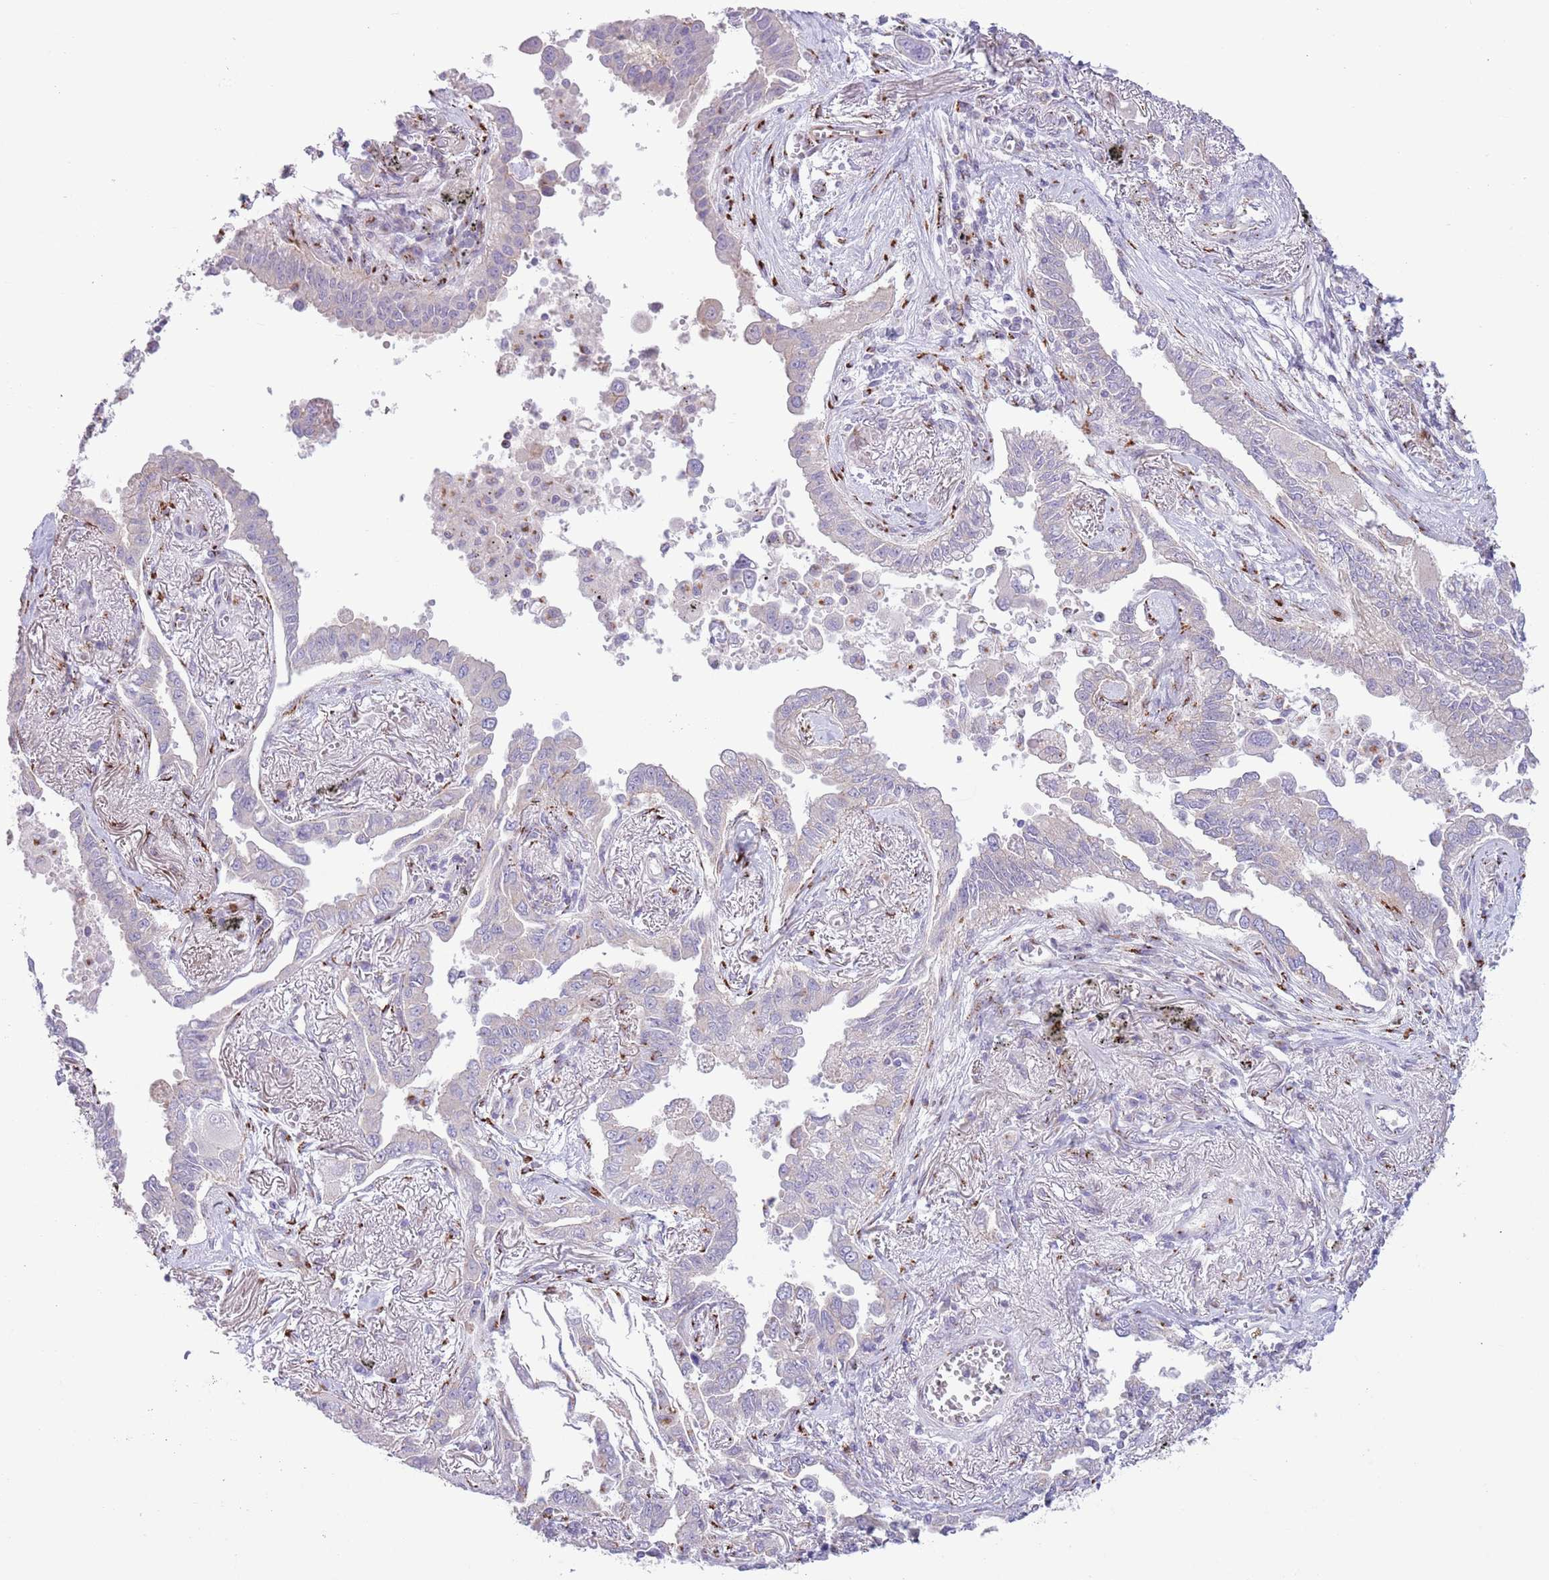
{"staining": {"intensity": "negative", "quantity": "none", "location": "none"}, "tissue": "lung cancer", "cell_type": "Tumor cells", "image_type": "cancer", "snomed": [{"axis": "morphology", "description": "Adenocarcinoma, NOS"}, {"axis": "topography", "description": "Lung"}], "caption": "This is an immunohistochemistry (IHC) image of adenocarcinoma (lung). There is no staining in tumor cells.", "gene": "C20orf96", "patient": {"sex": "male", "age": 67}}